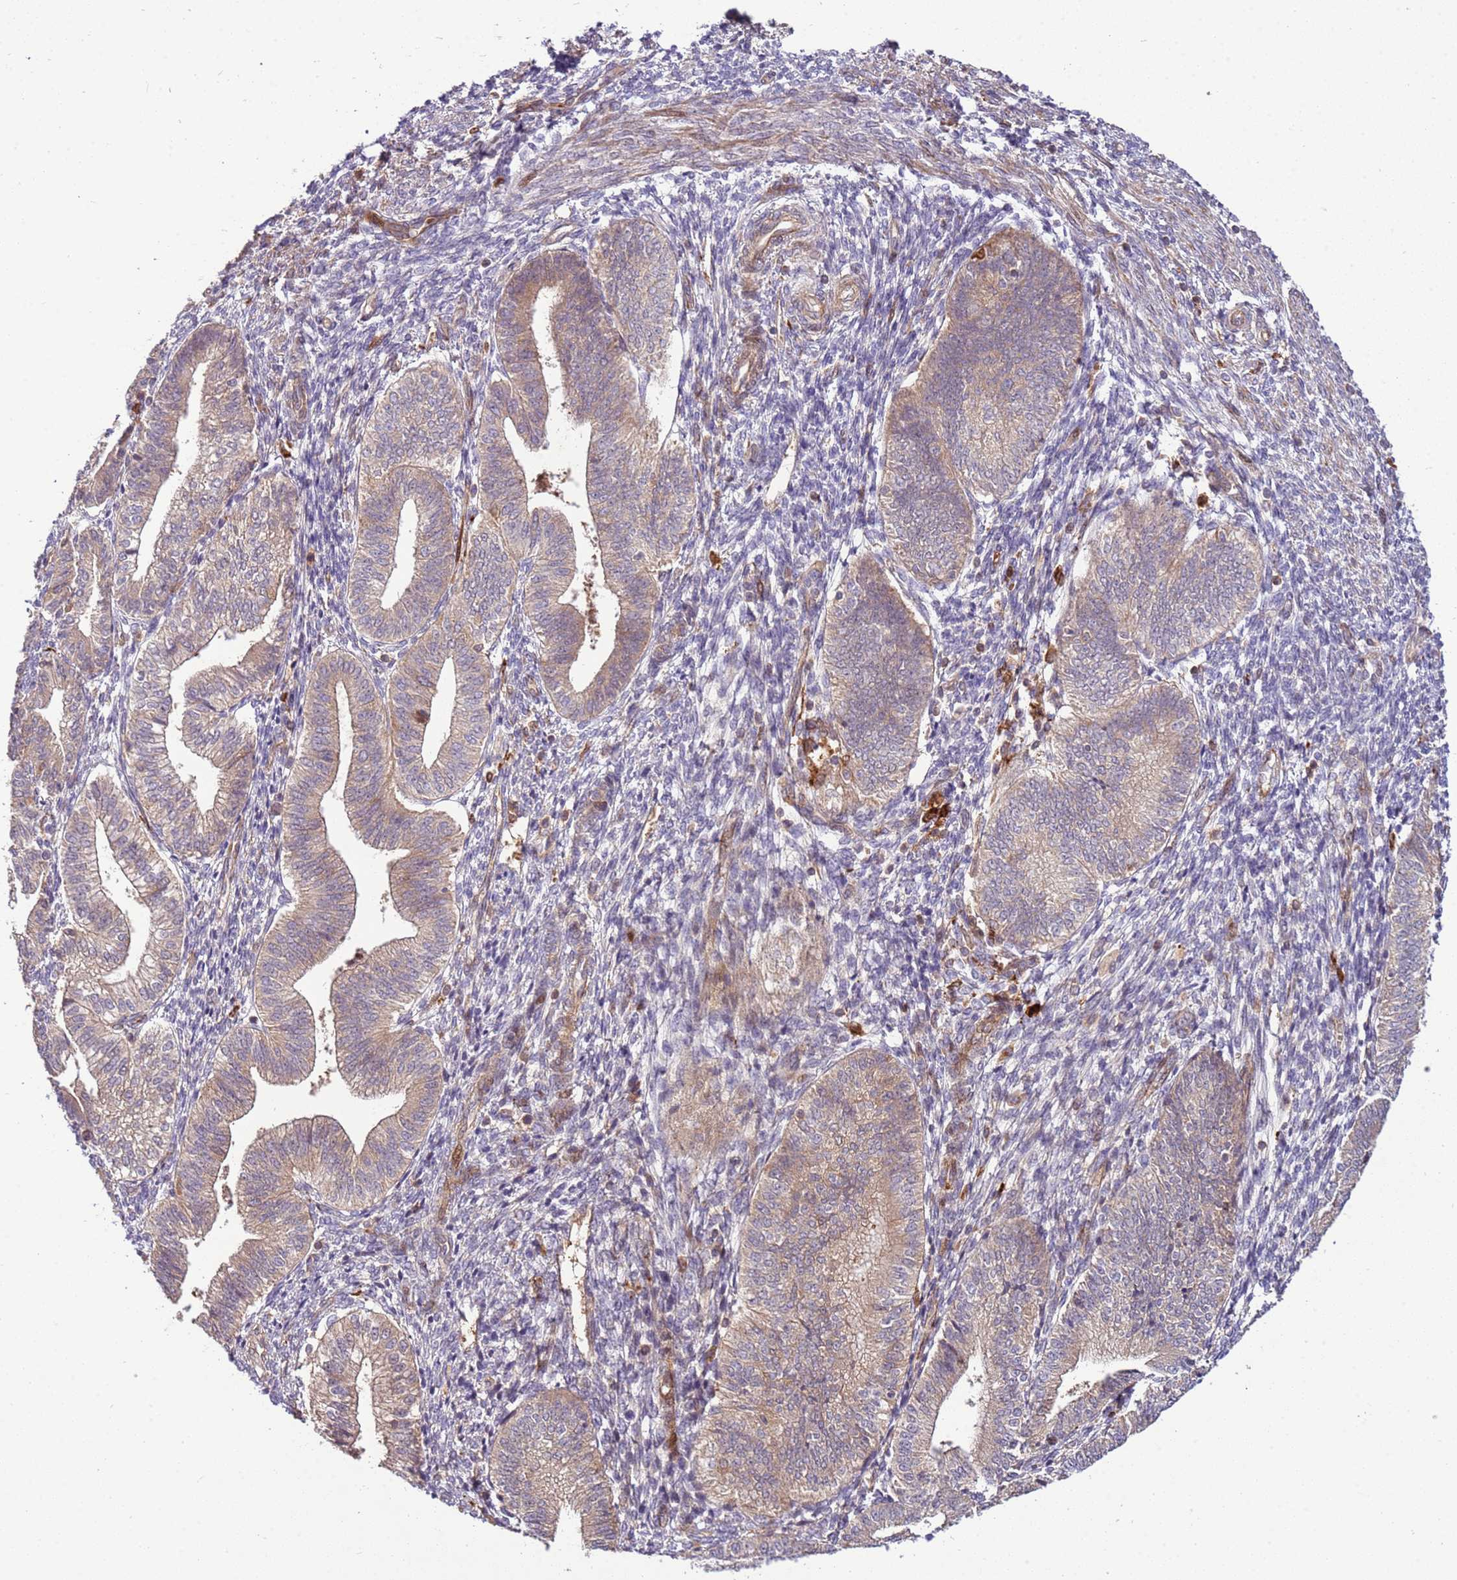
{"staining": {"intensity": "weak", "quantity": "25%-75%", "location": "cytoplasmic/membranous"}, "tissue": "endometrium", "cell_type": "Cells in endometrial stroma", "image_type": "normal", "snomed": [{"axis": "morphology", "description": "Normal tissue, NOS"}, {"axis": "topography", "description": "Endometrium"}], "caption": "A brown stain labels weak cytoplasmic/membranous positivity of a protein in cells in endometrial stroma of benign endometrium.", "gene": "ZNF624", "patient": {"sex": "female", "age": 34}}